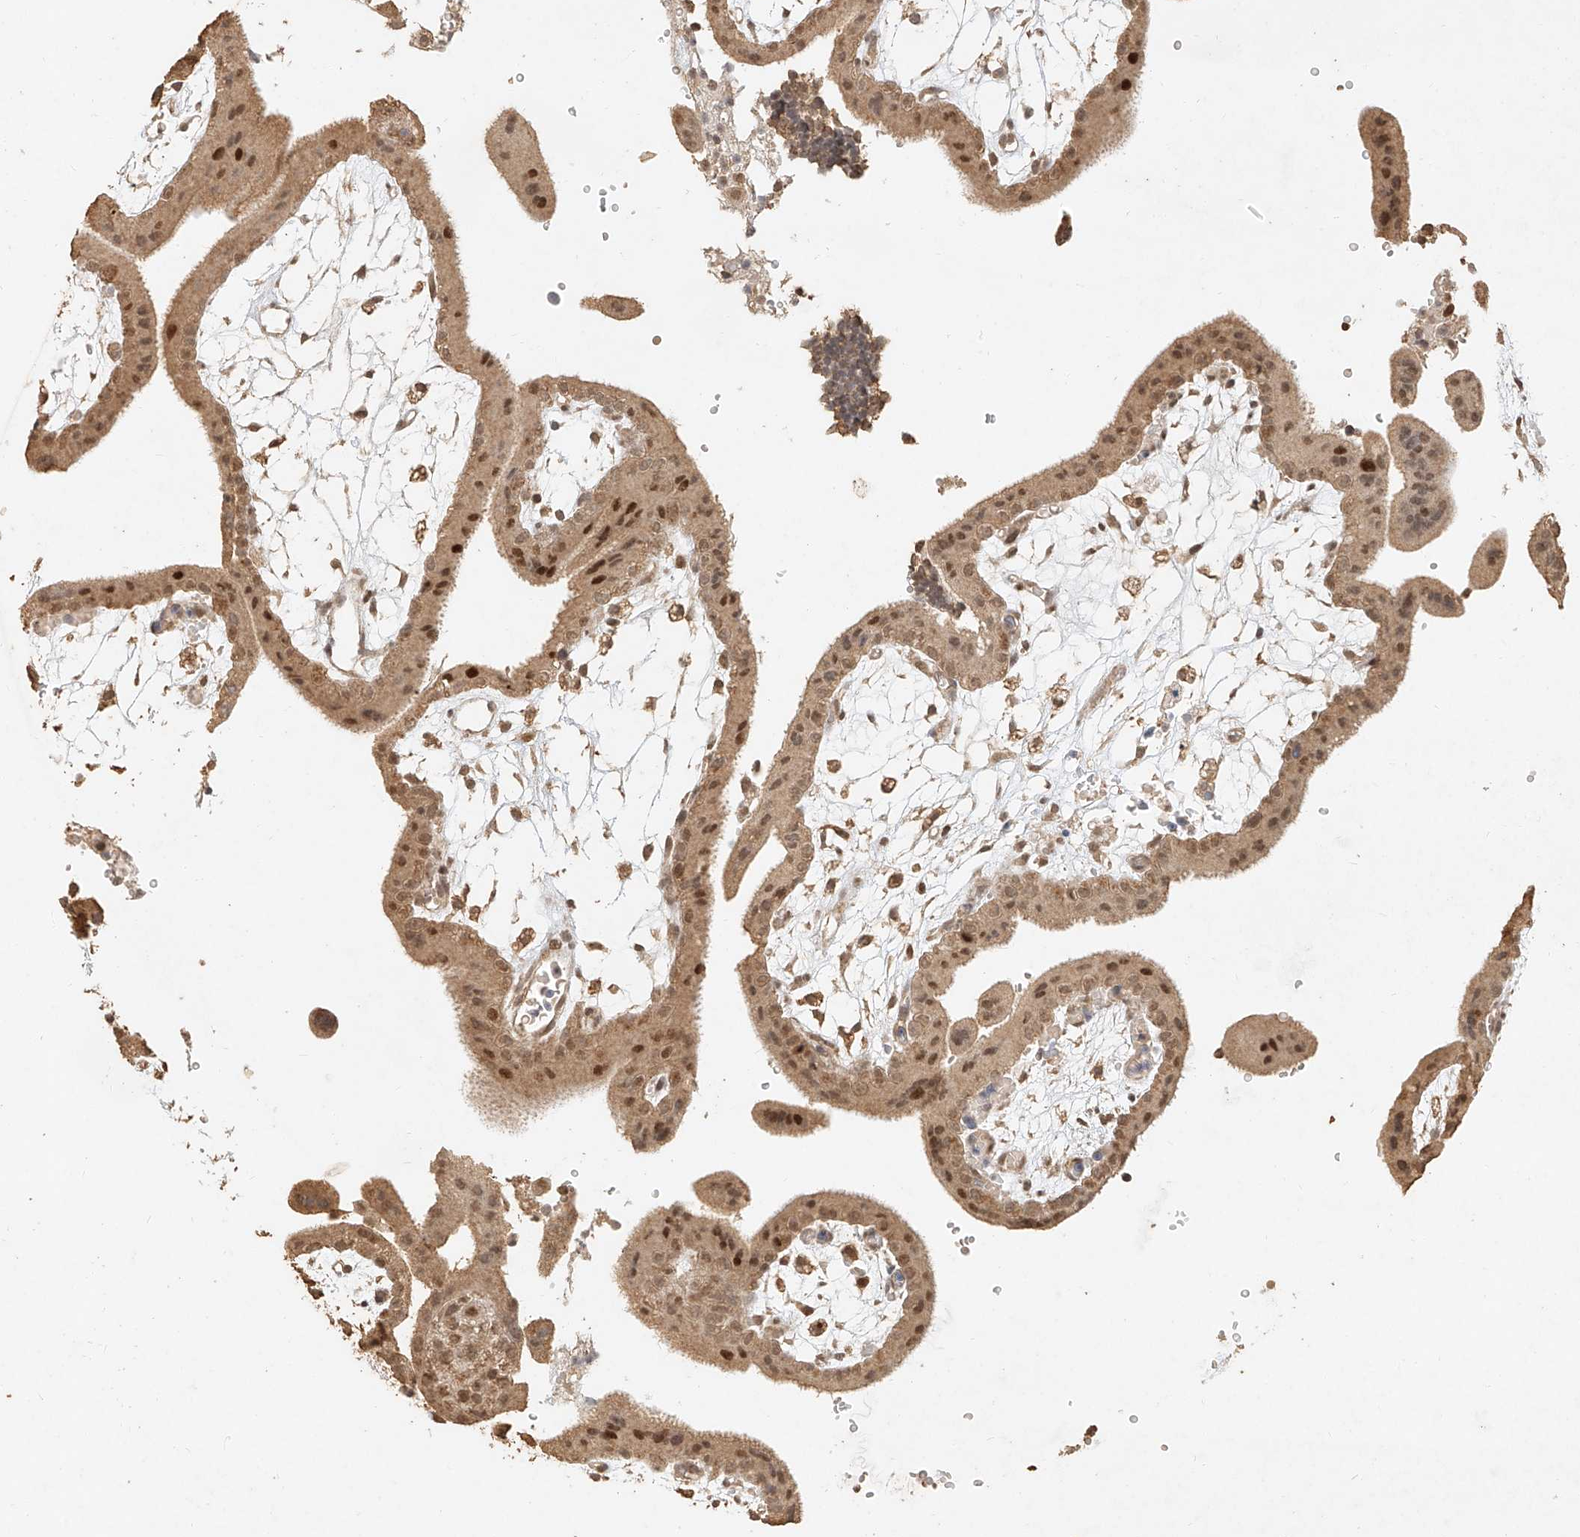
{"staining": {"intensity": "moderate", "quantity": ">75%", "location": "cytoplasmic/membranous,nuclear"}, "tissue": "placenta", "cell_type": "Trophoblastic cells", "image_type": "normal", "snomed": [{"axis": "morphology", "description": "Normal tissue, NOS"}, {"axis": "topography", "description": "Placenta"}], "caption": "Human placenta stained with a brown dye reveals moderate cytoplasmic/membranous,nuclear positive positivity in approximately >75% of trophoblastic cells.", "gene": "CXorf58", "patient": {"sex": "female", "age": 18}}